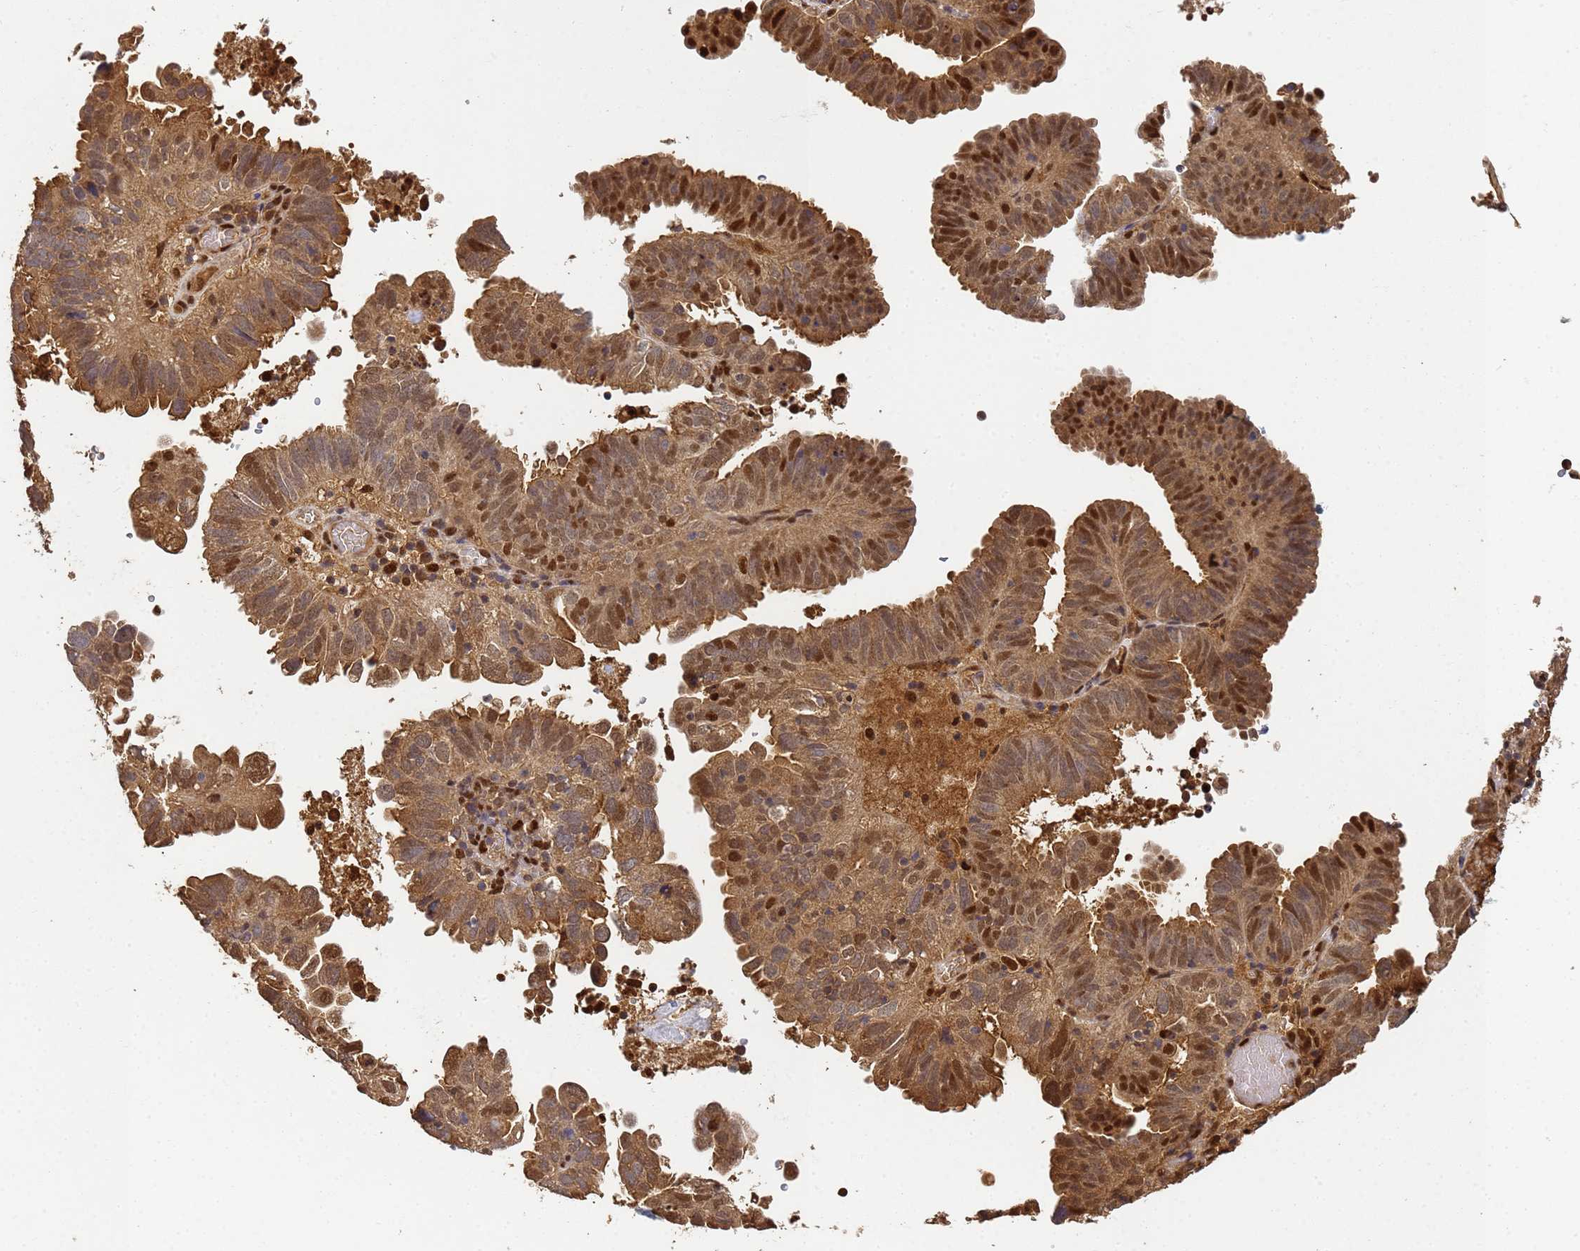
{"staining": {"intensity": "moderate", "quantity": ">75%", "location": "cytoplasmic/membranous,nuclear"}, "tissue": "endometrial cancer", "cell_type": "Tumor cells", "image_type": "cancer", "snomed": [{"axis": "morphology", "description": "Adenocarcinoma, NOS"}, {"axis": "topography", "description": "Uterus"}], "caption": "A brown stain highlights moderate cytoplasmic/membranous and nuclear staining of a protein in endometrial cancer tumor cells.", "gene": "SECISBP2", "patient": {"sex": "female", "age": 77}}